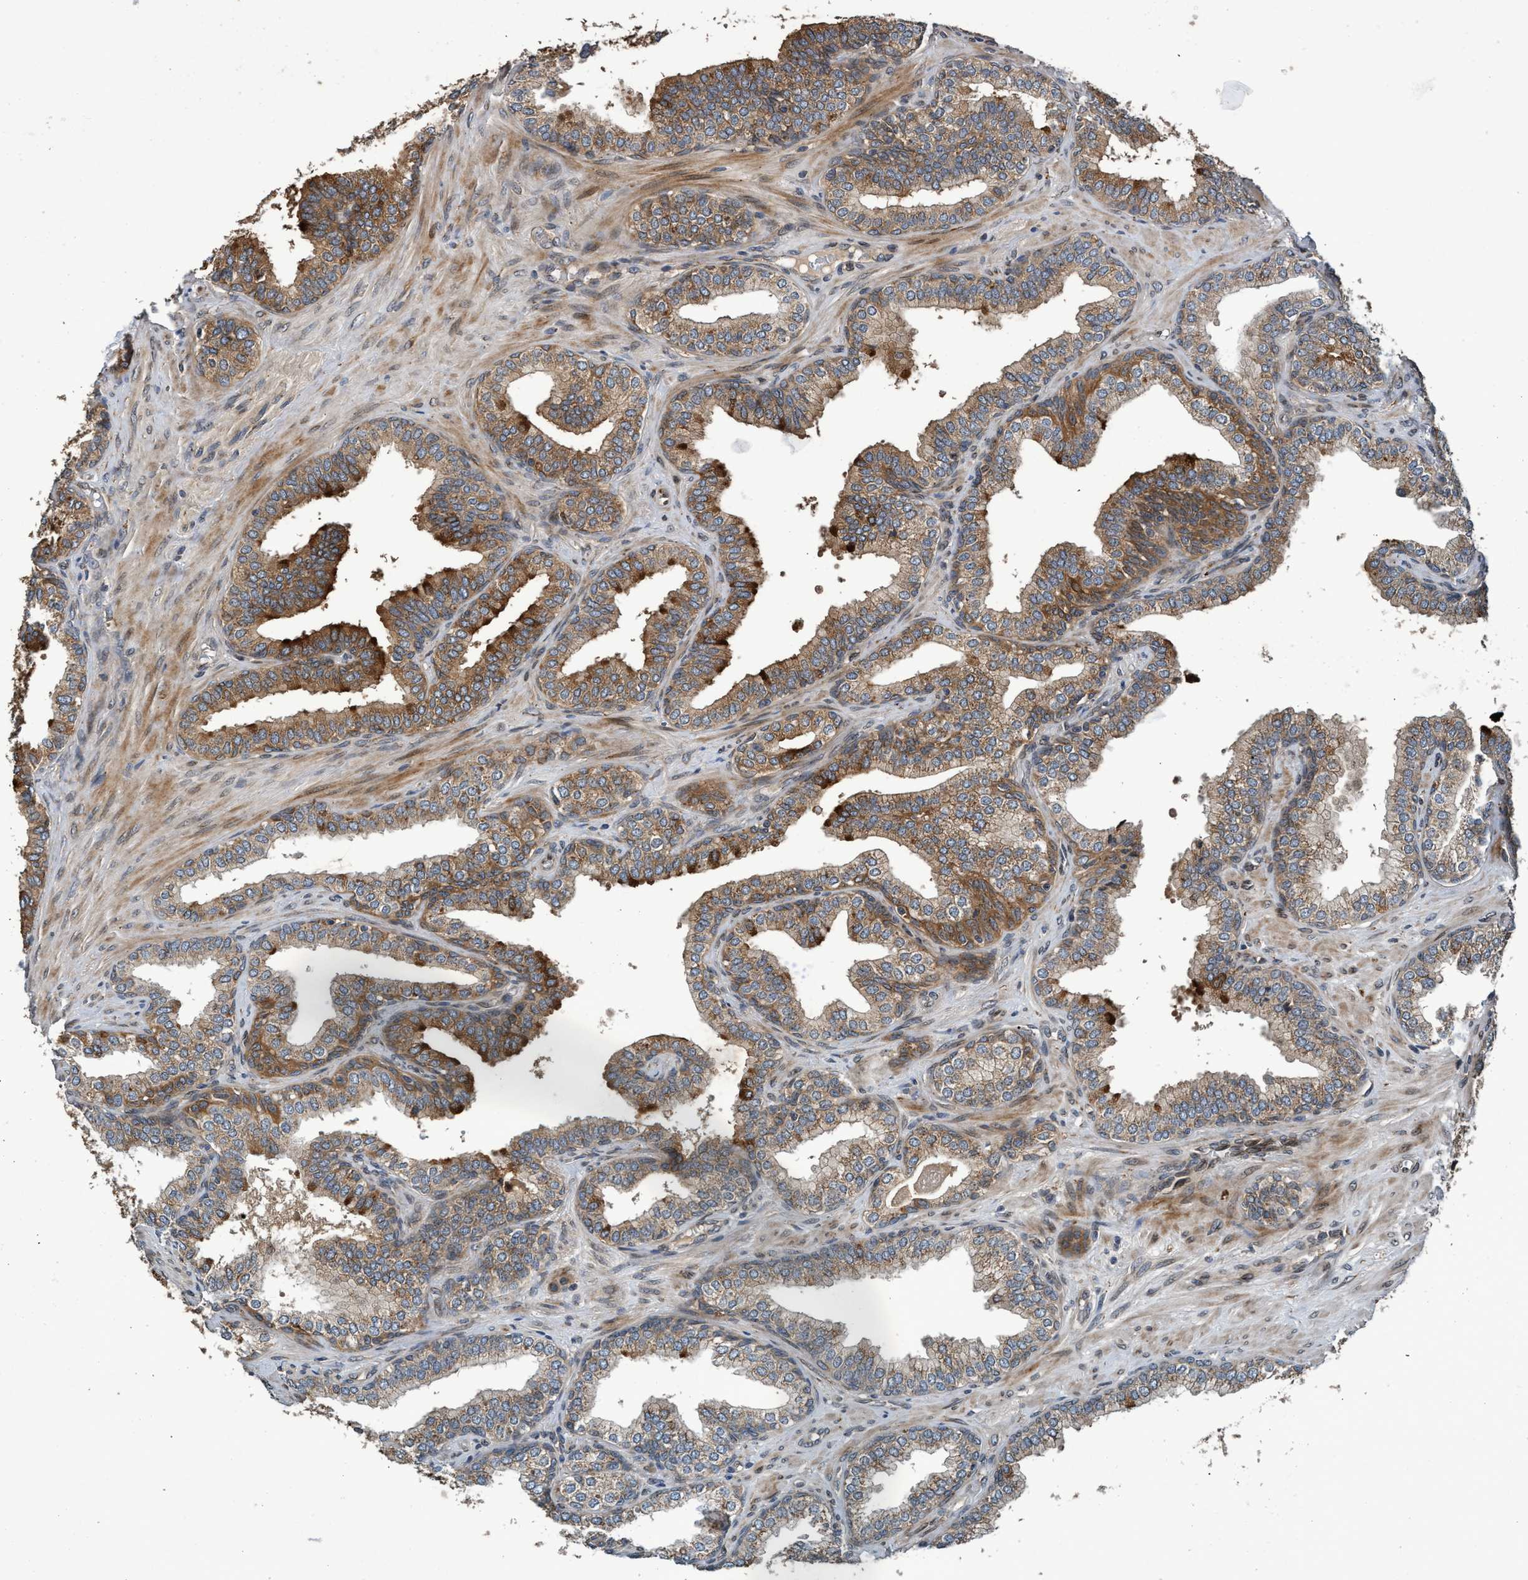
{"staining": {"intensity": "moderate", "quantity": "25%-75%", "location": "cytoplasmic/membranous"}, "tissue": "prostate cancer", "cell_type": "Tumor cells", "image_type": "cancer", "snomed": [{"axis": "morphology", "description": "Adenocarcinoma, High grade"}, {"axis": "topography", "description": "Prostate"}], "caption": "Immunohistochemical staining of high-grade adenocarcinoma (prostate) shows medium levels of moderate cytoplasmic/membranous protein staining in approximately 25%-75% of tumor cells.", "gene": "MACC1", "patient": {"sex": "male", "age": 52}}